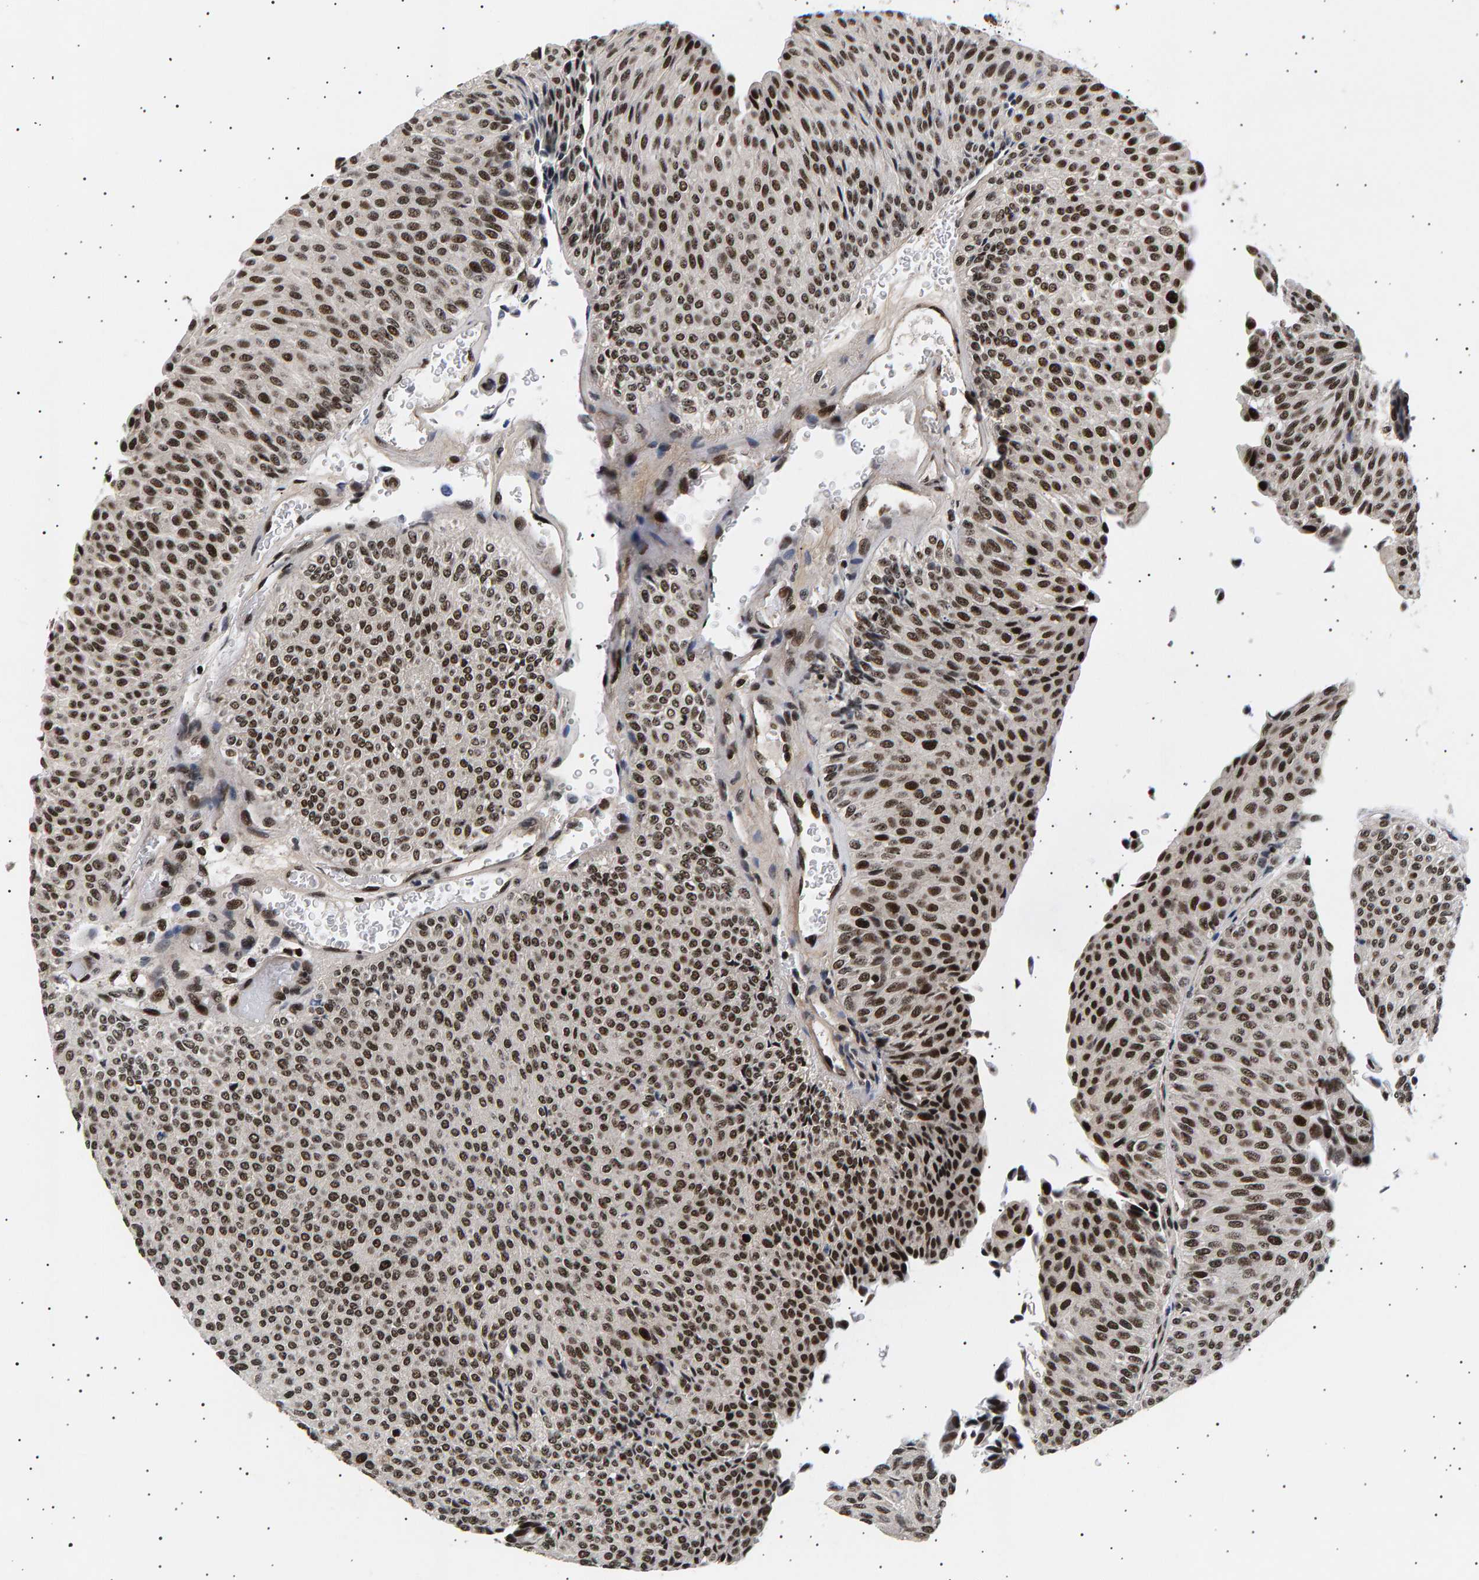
{"staining": {"intensity": "strong", "quantity": ">75%", "location": "nuclear"}, "tissue": "urothelial cancer", "cell_type": "Tumor cells", "image_type": "cancer", "snomed": [{"axis": "morphology", "description": "Urothelial carcinoma, Low grade"}, {"axis": "topography", "description": "Urinary bladder"}], "caption": "High-magnification brightfield microscopy of urothelial carcinoma (low-grade) stained with DAB (3,3'-diaminobenzidine) (brown) and counterstained with hematoxylin (blue). tumor cells exhibit strong nuclear staining is present in approximately>75% of cells.", "gene": "ANKRD40", "patient": {"sex": "male", "age": 78}}